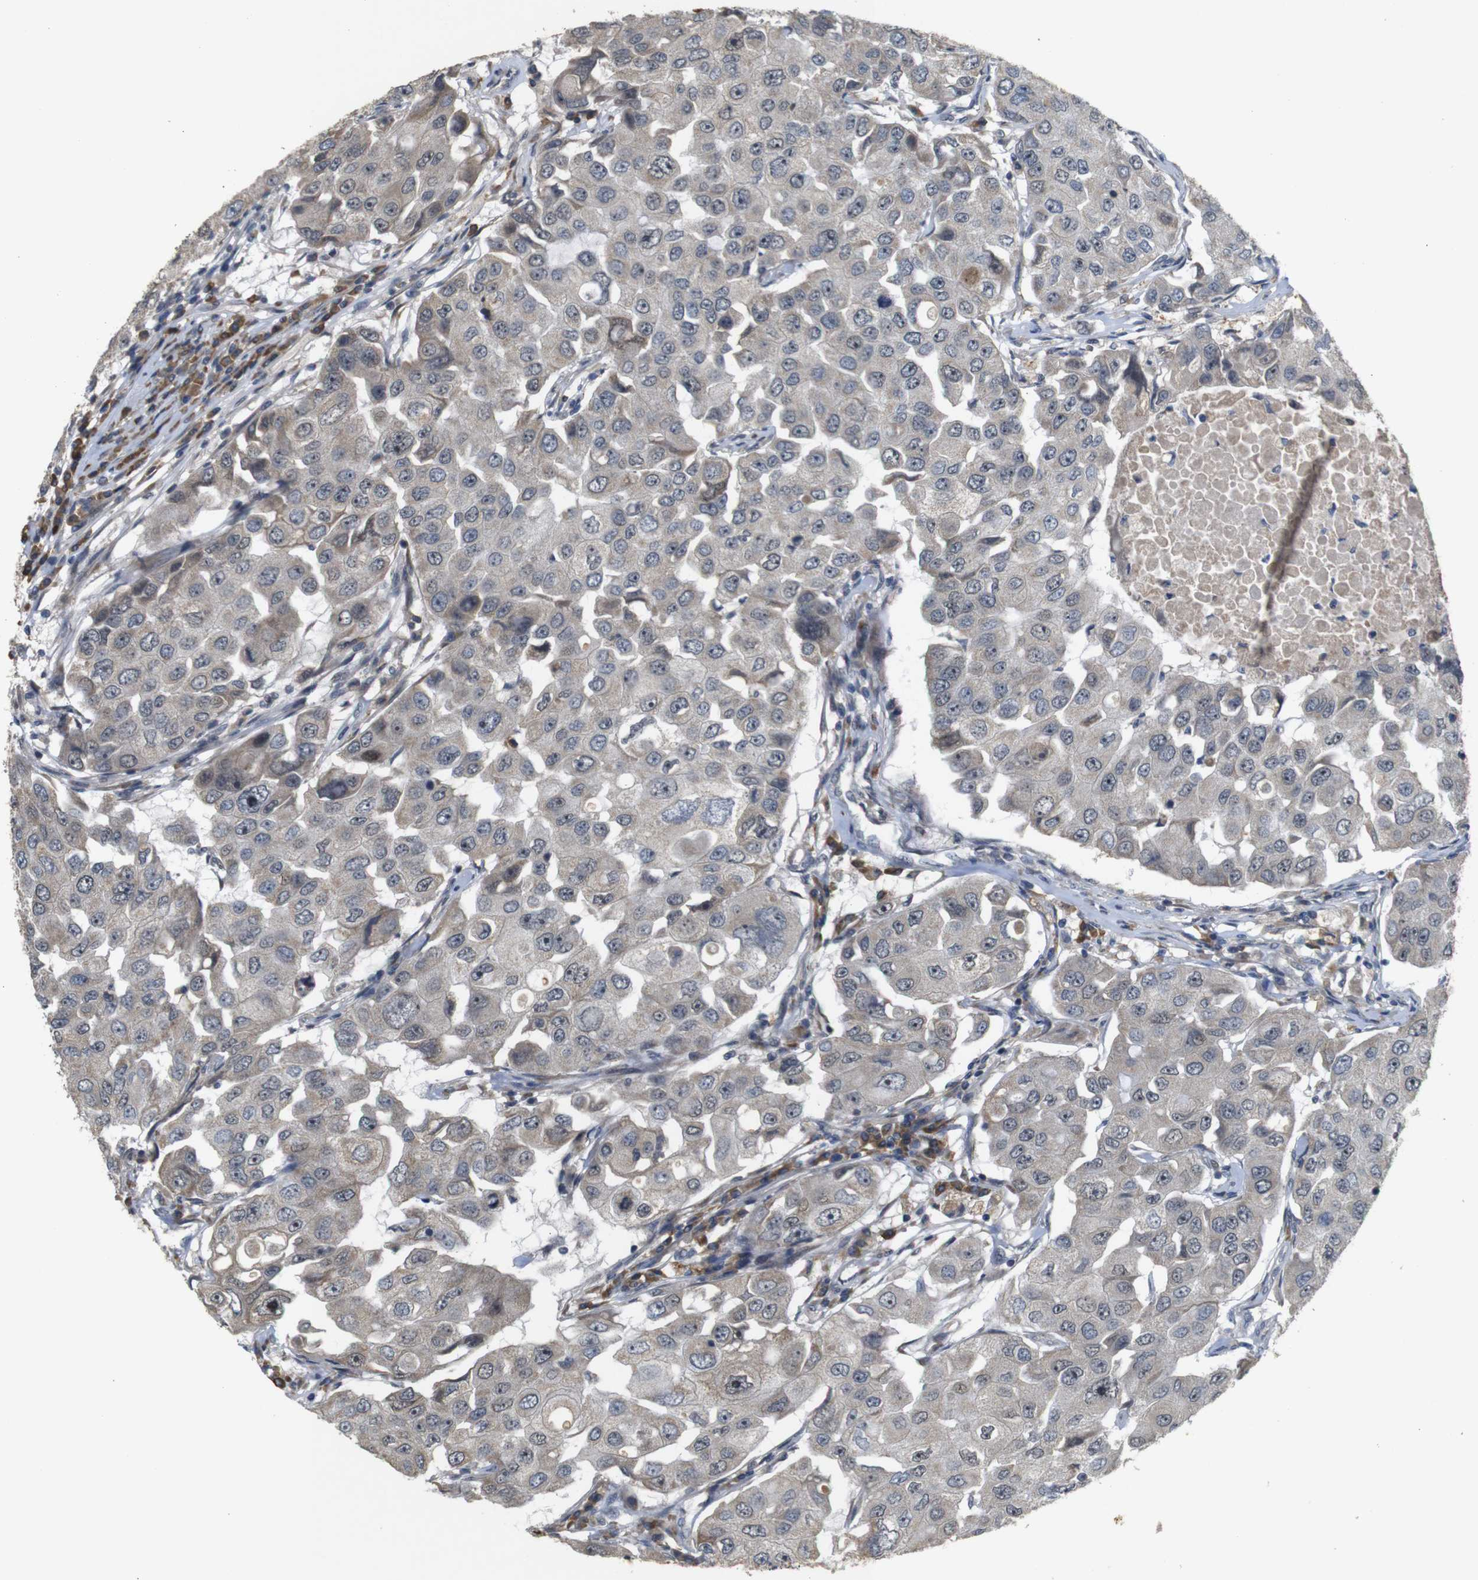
{"staining": {"intensity": "weak", "quantity": "<25%", "location": "cytoplasmic/membranous"}, "tissue": "breast cancer", "cell_type": "Tumor cells", "image_type": "cancer", "snomed": [{"axis": "morphology", "description": "Duct carcinoma"}, {"axis": "topography", "description": "Breast"}], "caption": "This histopathology image is of breast cancer (invasive ductal carcinoma) stained with IHC to label a protein in brown with the nuclei are counter-stained blue. There is no staining in tumor cells.", "gene": "MAGI2", "patient": {"sex": "female", "age": 27}}